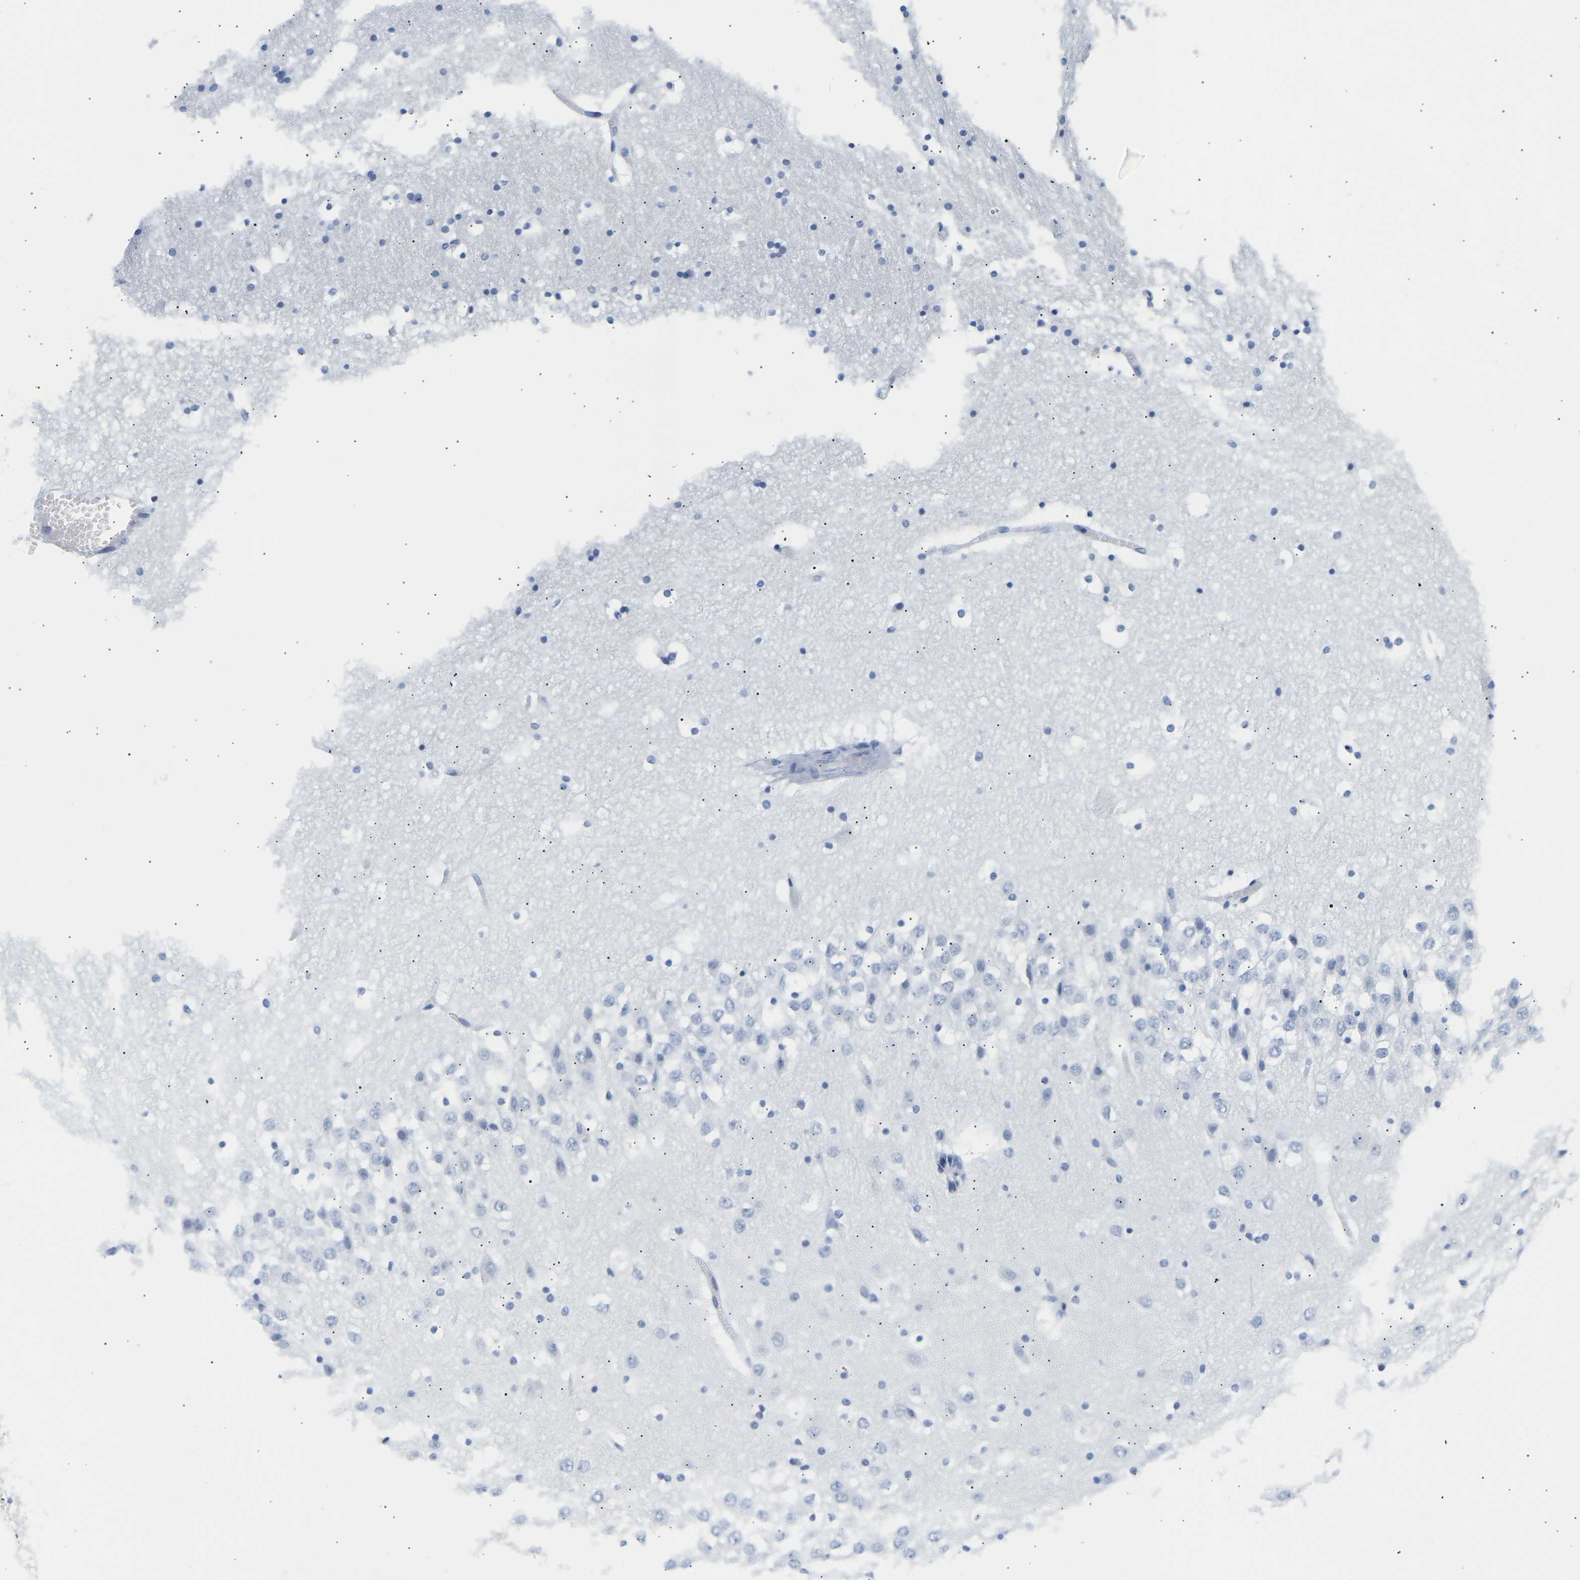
{"staining": {"intensity": "negative", "quantity": "none", "location": "none"}, "tissue": "hippocampus", "cell_type": "Glial cells", "image_type": "normal", "snomed": [{"axis": "morphology", "description": "Normal tissue, NOS"}, {"axis": "topography", "description": "Hippocampus"}], "caption": "This is an IHC photomicrograph of unremarkable hippocampus. There is no expression in glial cells.", "gene": "SPINK2", "patient": {"sex": "male", "age": 45}}